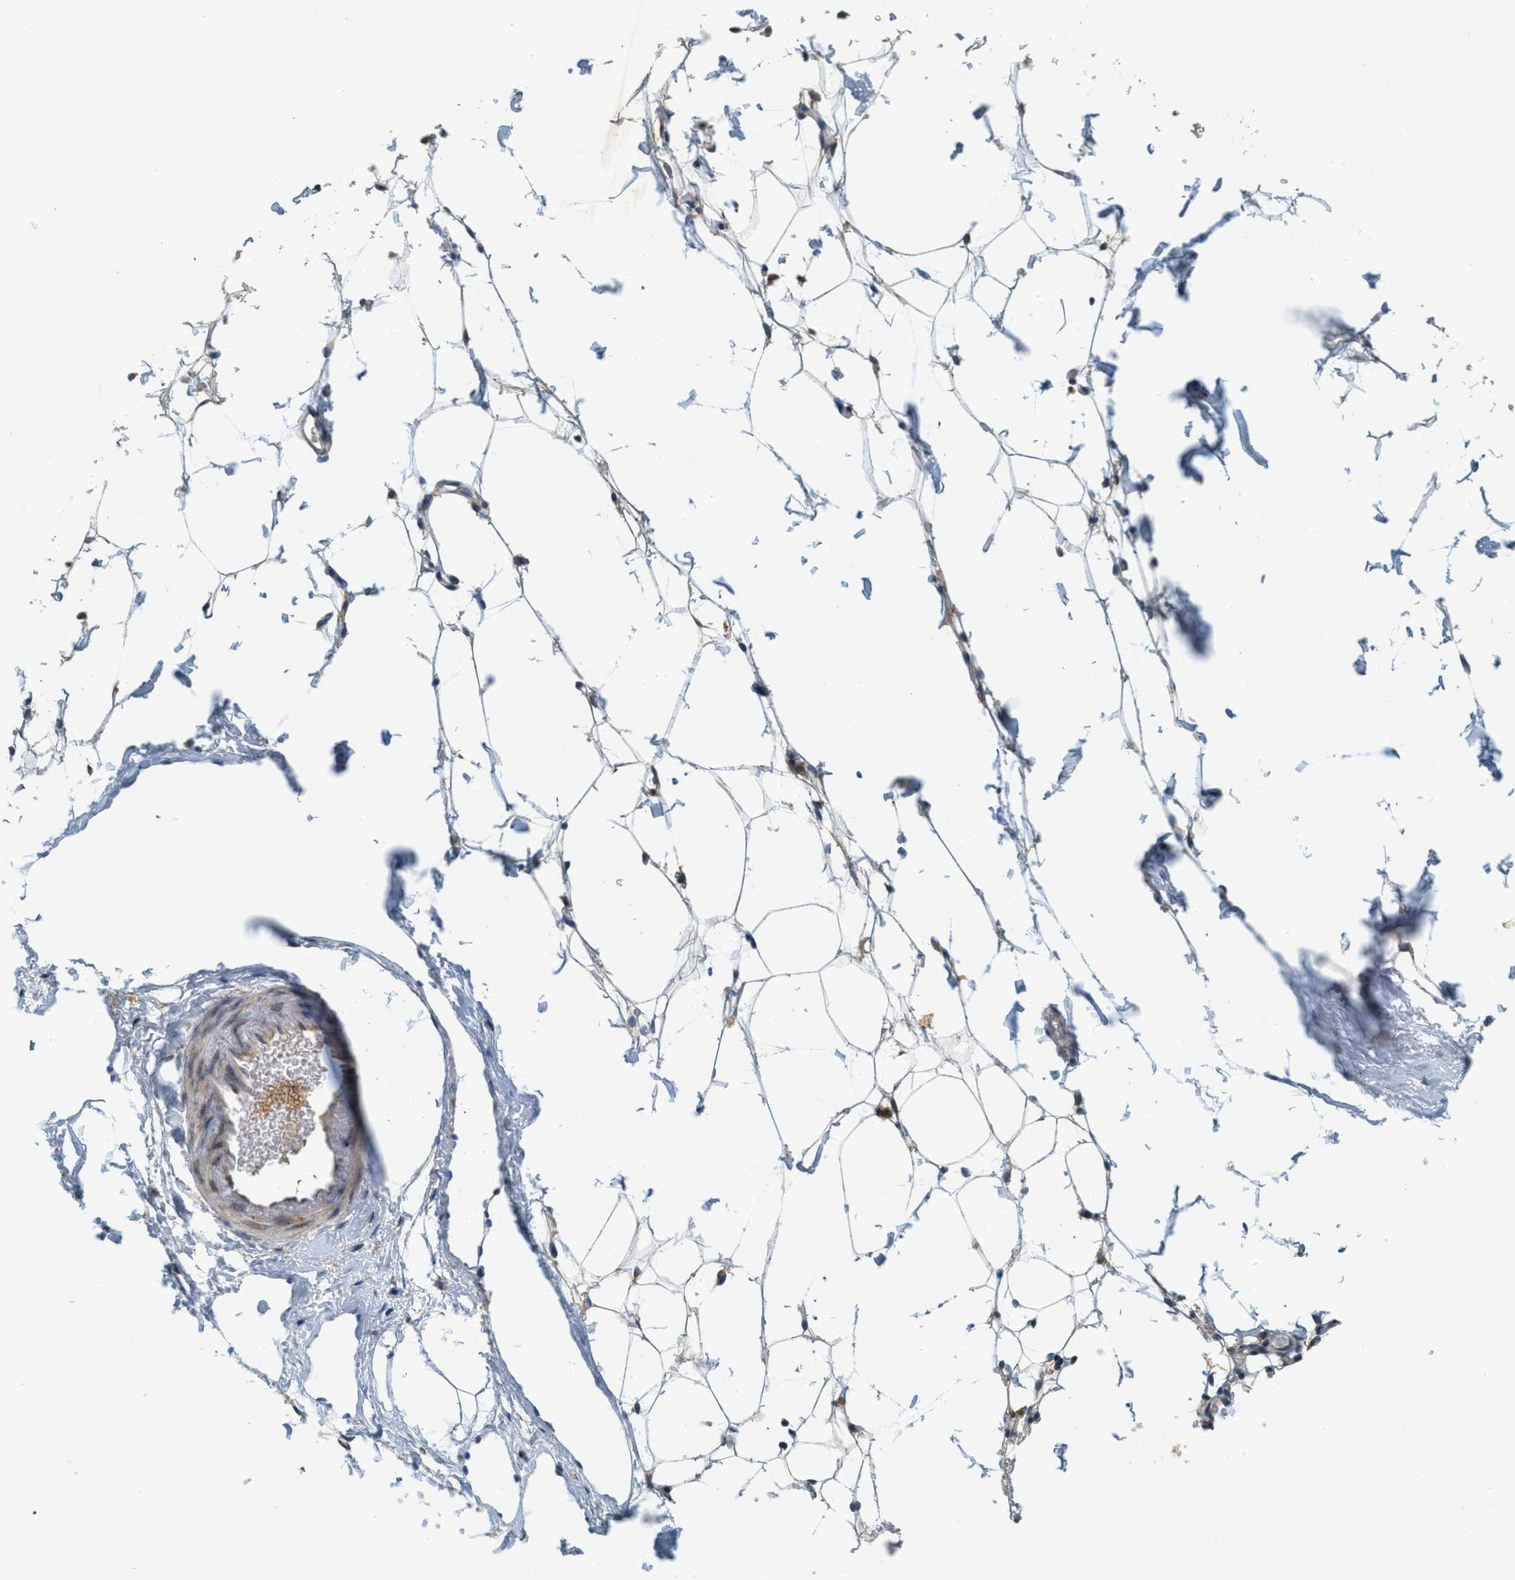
{"staining": {"intensity": "weak", "quantity": "25%-75%", "location": "cytoplasmic/membranous"}, "tissue": "adipose tissue", "cell_type": "Adipocytes", "image_type": "normal", "snomed": [{"axis": "morphology", "description": "Normal tissue, NOS"}, {"axis": "topography", "description": "Breast"}, {"axis": "topography", "description": "Soft tissue"}], "caption": "A histopathology image of human adipose tissue stained for a protein displays weak cytoplasmic/membranous brown staining in adipocytes. (IHC, brightfield microscopy, high magnification).", "gene": "SIGMAR1", "patient": {"sex": "female", "age": 75}}